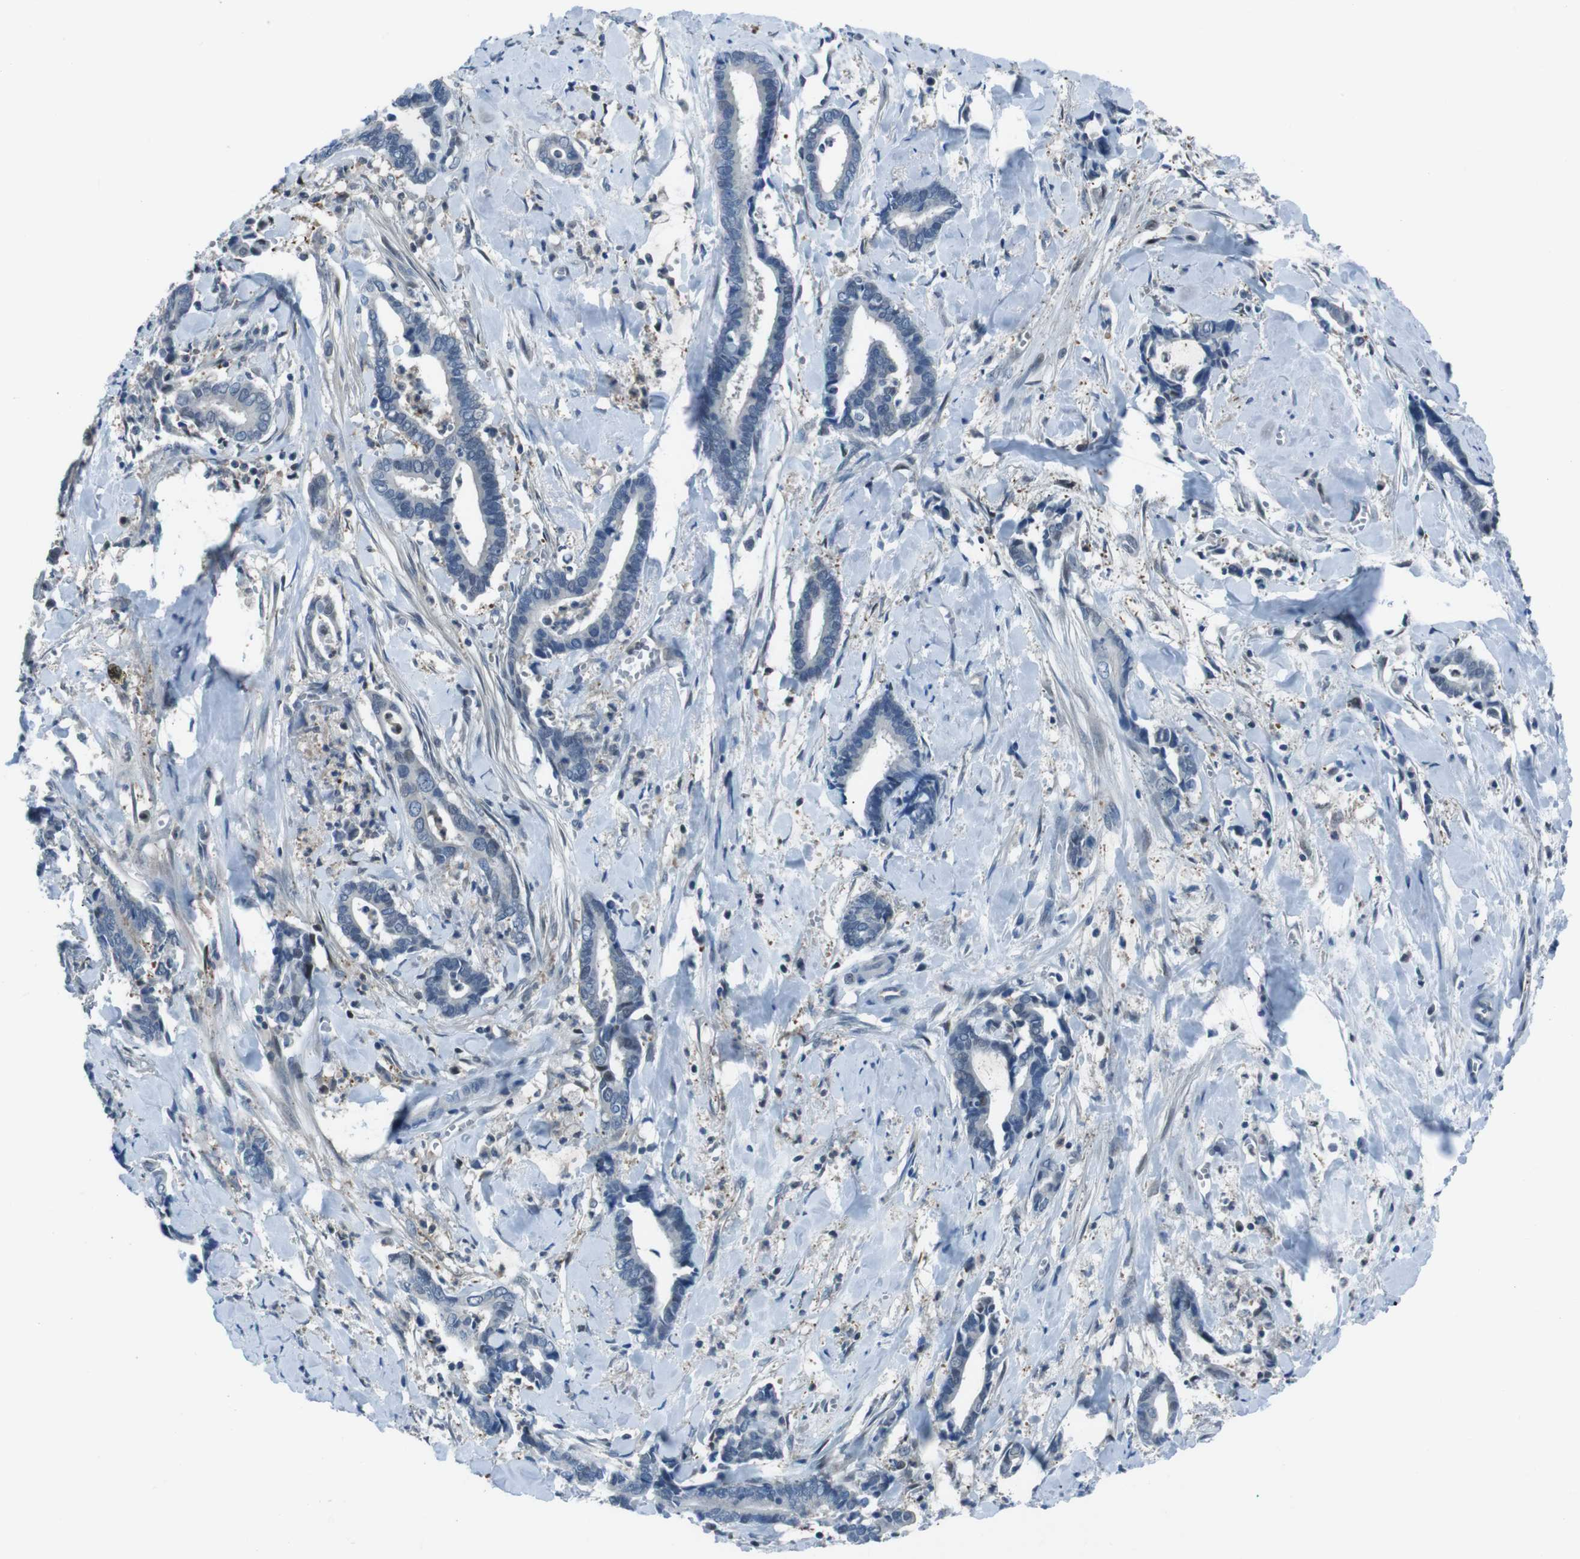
{"staining": {"intensity": "negative", "quantity": "none", "location": "none"}, "tissue": "cervical cancer", "cell_type": "Tumor cells", "image_type": "cancer", "snomed": [{"axis": "morphology", "description": "Adenocarcinoma, NOS"}, {"axis": "topography", "description": "Cervix"}], "caption": "The micrograph shows no staining of tumor cells in adenocarcinoma (cervical). The staining is performed using DAB brown chromogen with nuclei counter-stained in using hematoxylin.", "gene": "NANOS2", "patient": {"sex": "female", "age": 44}}